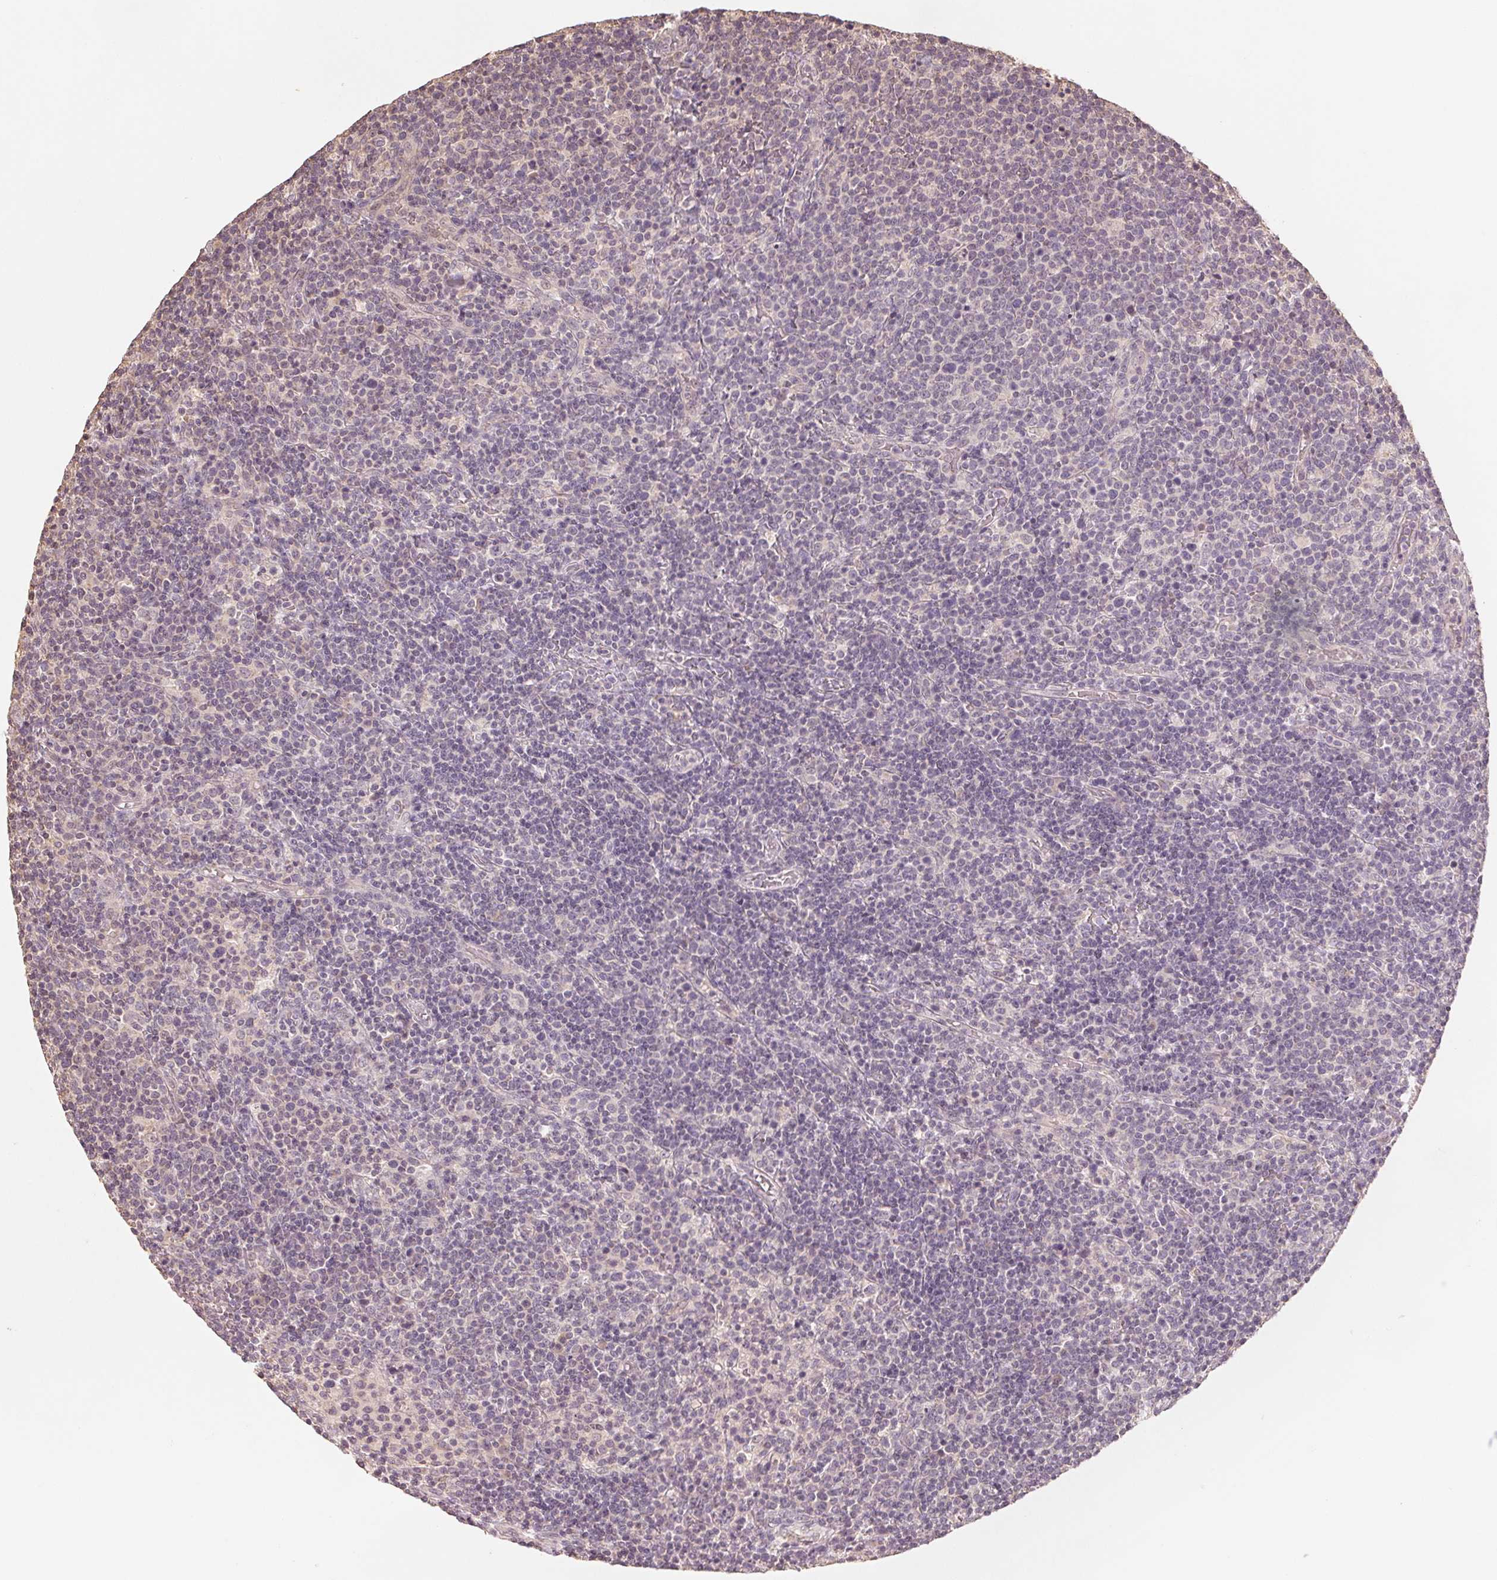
{"staining": {"intensity": "negative", "quantity": "none", "location": "none"}, "tissue": "lymphoma", "cell_type": "Tumor cells", "image_type": "cancer", "snomed": [{"axis": "morphology", "description": "Malignant lymphoma, non-Hodgkin's type, High grade"}, {"axis": "topography", "description": "Lymph node"}], "caption": "A micrograph of malignant lymphoma, non-Hodgkin's type (high-grade) stained for a protein reveals no brown staining in tumor cells.", "gene": "COX14", "patient": {"sex": "male", "age": 61}}